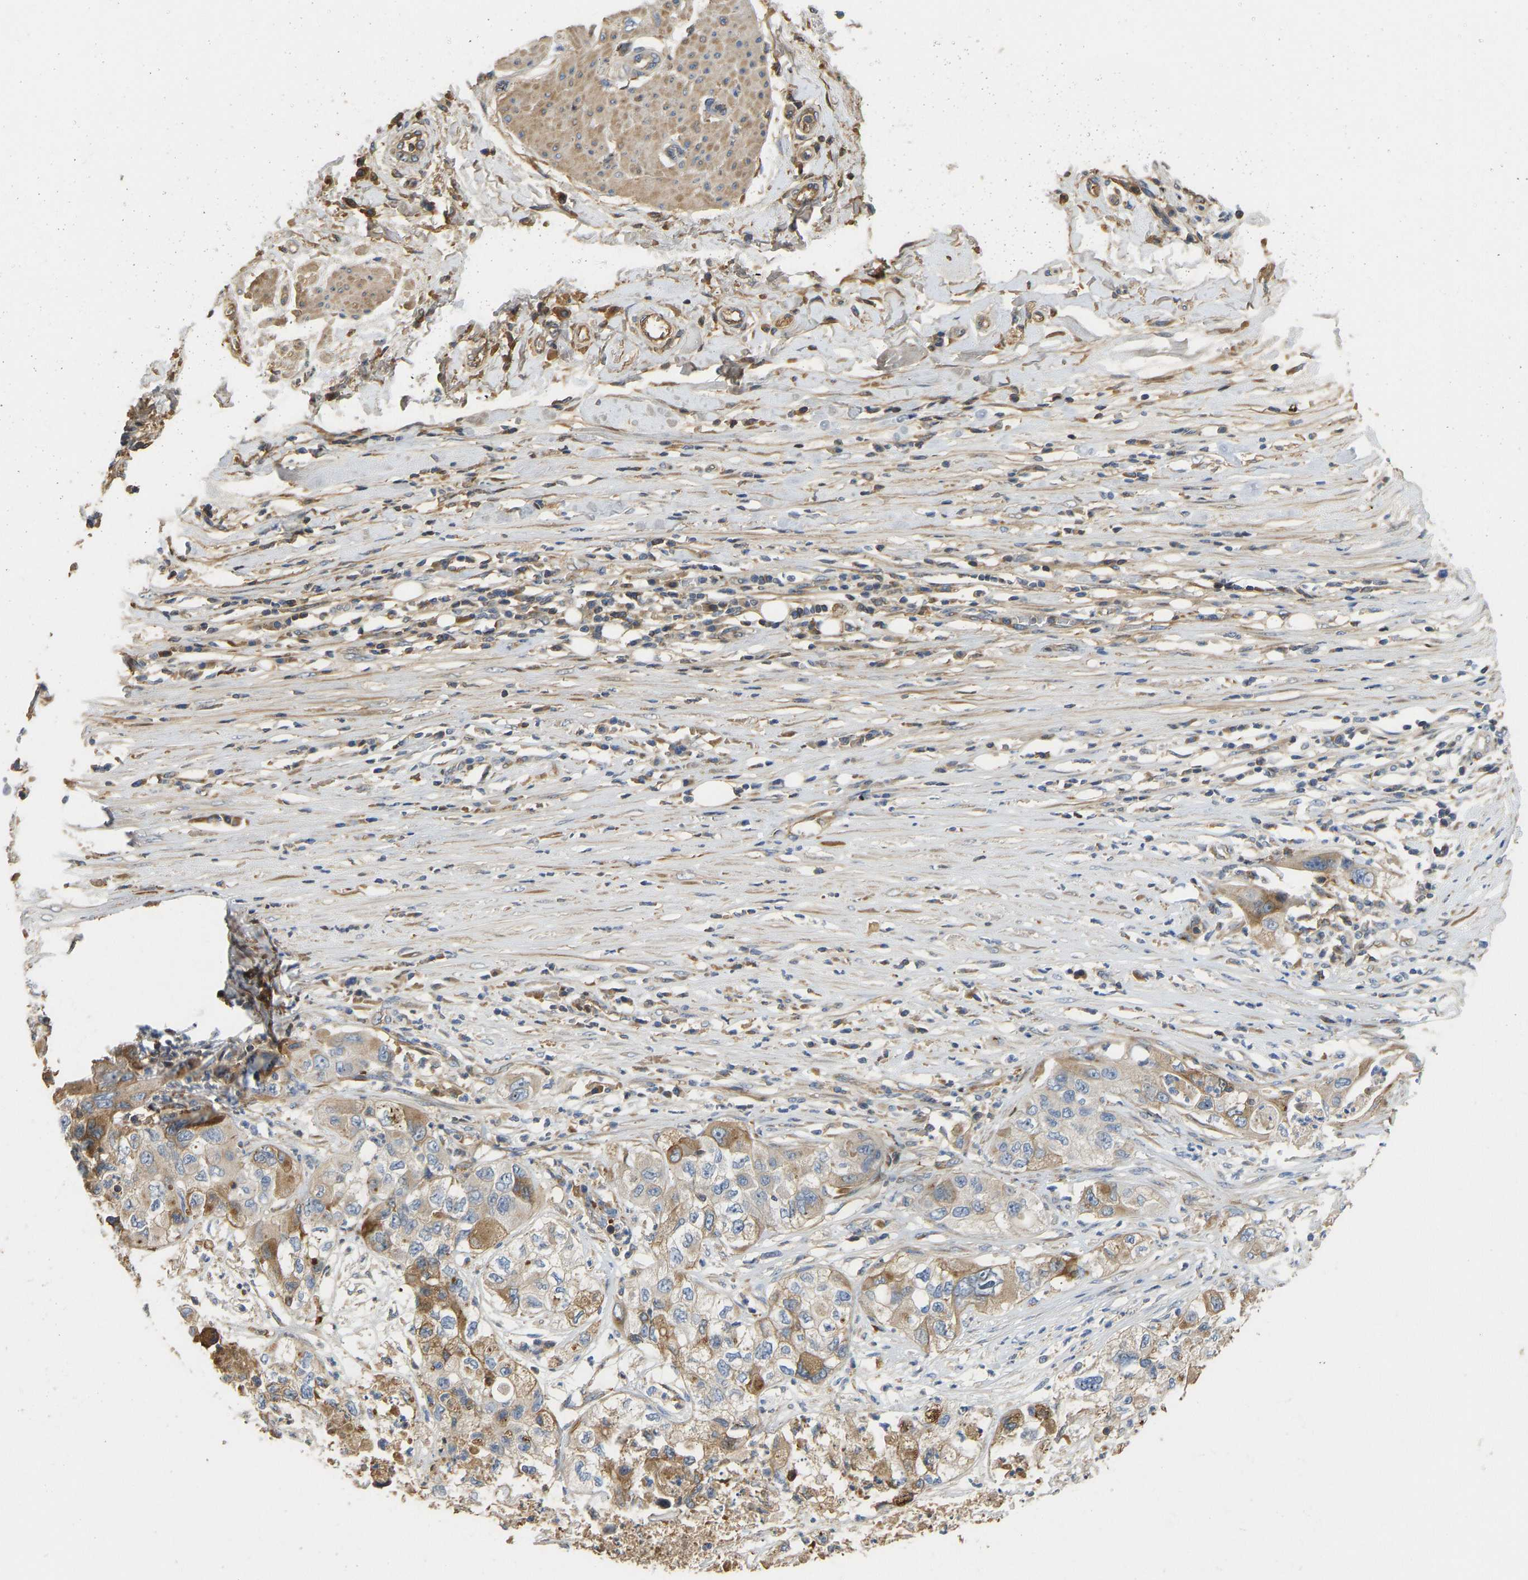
{"staining": {"intensity": "moderate", "quantity": ">75%", "location": "cytoplasmic/membranous"}, "tissue": "pancreatic cancer", "cell_type": "Tumor cells", "image_type": "cancer", "snomed": [{"axis": "morphology", "description": "Adenocarcinoma, NOS"}, {"axis": "topography", "description": "Pancreas"}], "caption": "A histopathology image of human pancreatic cancer stained for a protein displays moderate cytoplasmic/membranous brown staining in tumor cells.", "gene": "VCPKMT", "patient": {"sex": "female", "age": 78}}